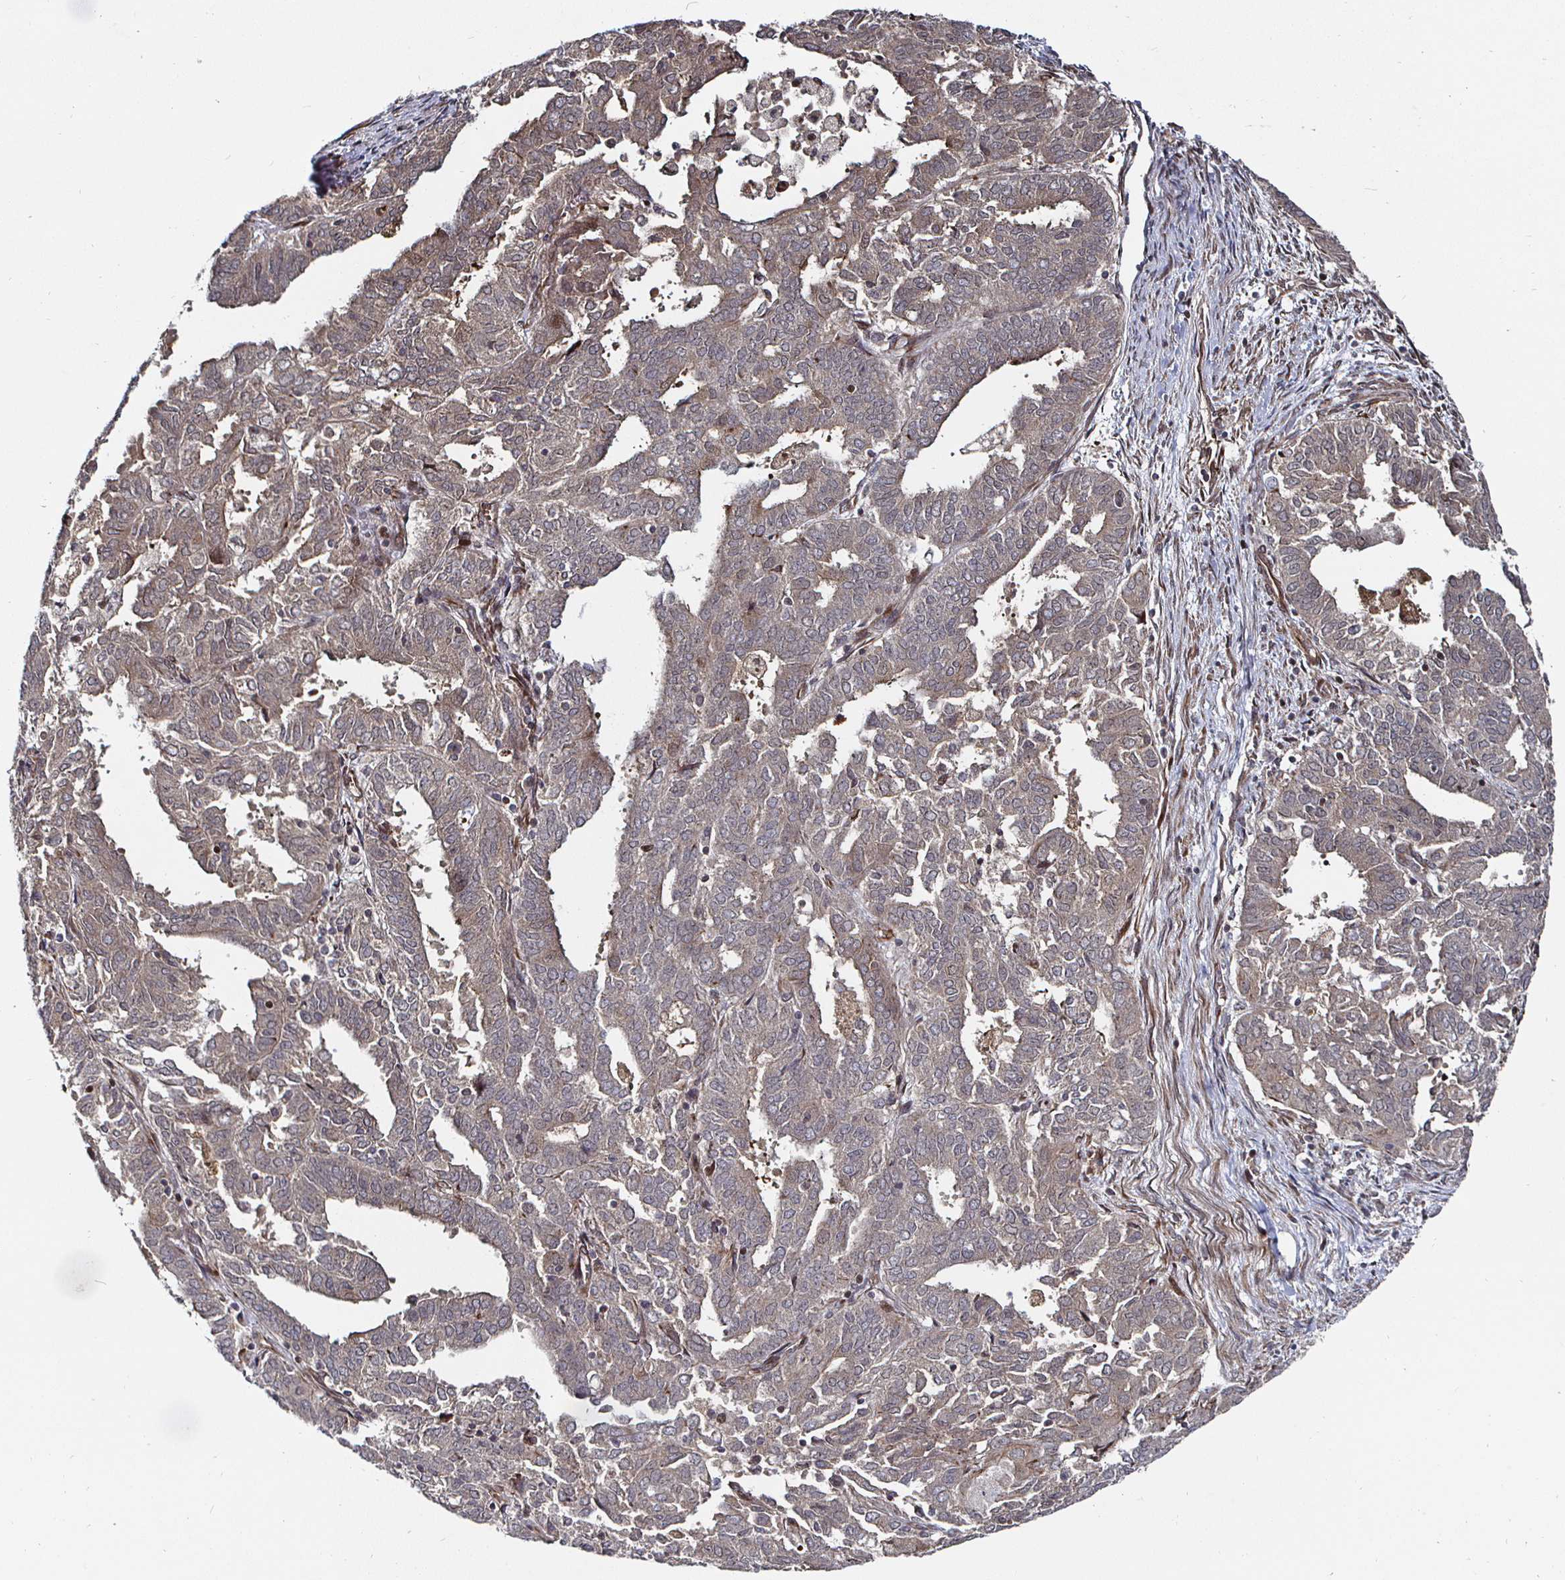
{"staining": {"intensity": "weak", "quantity": "25%-75%", "location": "cytoplasmic/membranous"}, "tissue": "endometrial cancer", "cell_type": "Tumor cells", "image_type": "cancer", "snomed": [{"axis": "morphology", "description": "Adenocarcinoma, NOS"}, {"axis": "topography", "description": "Endometrium"}], "caption": "Tumor cells reveal low levels of weak cytoplasmic/membranous expression in about 25%-75% of cells in human endometrial adenocarcinoma.", "gene": "TBKBP1", "patient": {"sex": "female", "age": 72}}